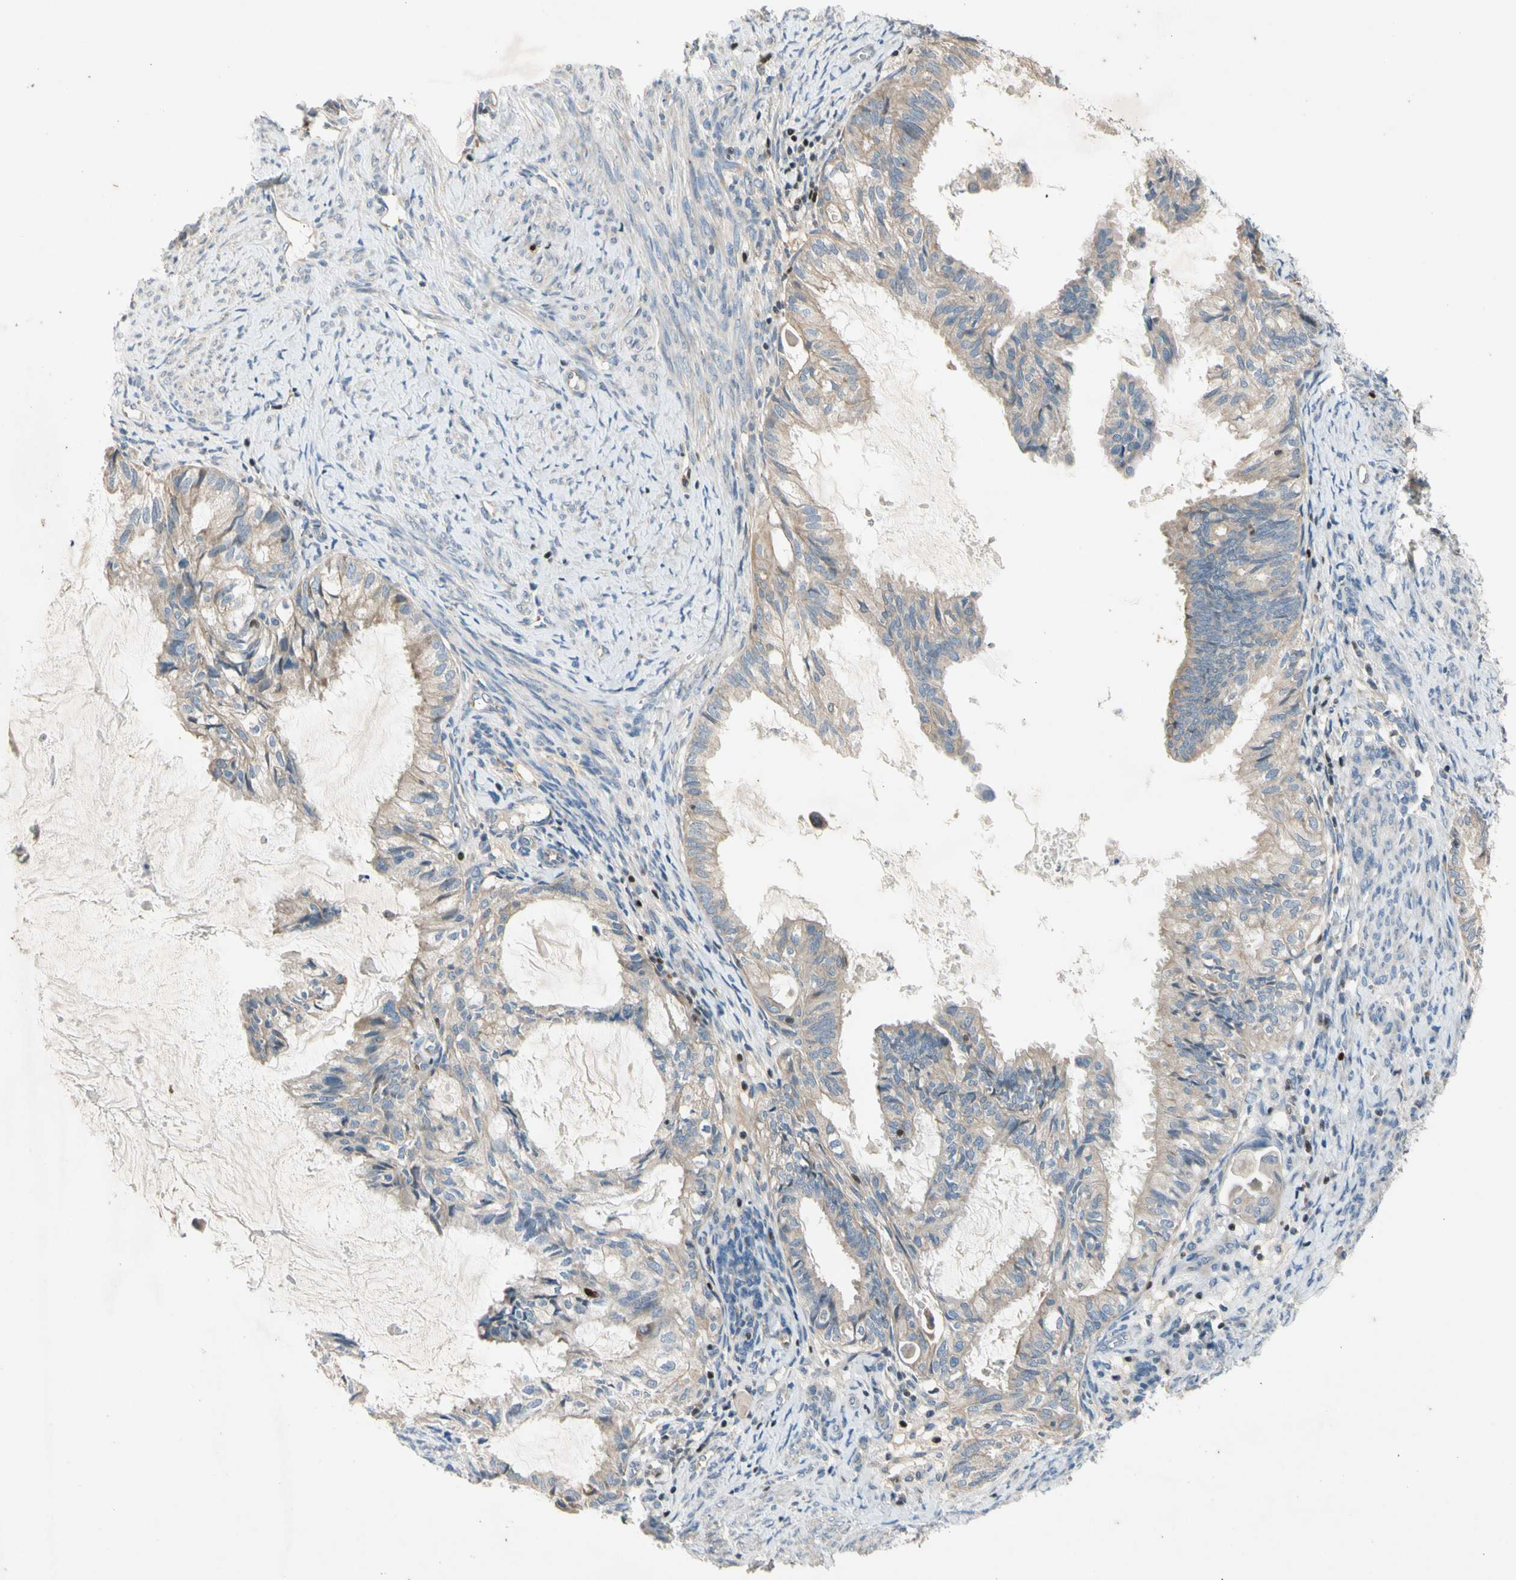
{"staining": {"intensity": "weak", "quantity": ">75%", "location": "cytoplasmic/membranous"}, "tissue": "cervical cancer", "cell_type": "Tumor cells", "image_type": "cancer", "snomed": [{"axis": "morphology", "description": "Normal tissue, NOS"}, {"axis": "morphology", "description": "Adenocarcinoma, NOS"}, {"axis": "topography", "description": "Cervix"}, {"axis": "topography", "description": "Endometrium"}], "caption": "A low amount of weak cytoplasmic/membranous positivity is present in approximately >75% of tumor cells in cervical cancer (adenocarcinoma) tissue. Ihc stains the protein of interest in brown and the nuclei are stained blue.", "gene": "TBX21", "patient": {"sex": "female", "age": 86}}